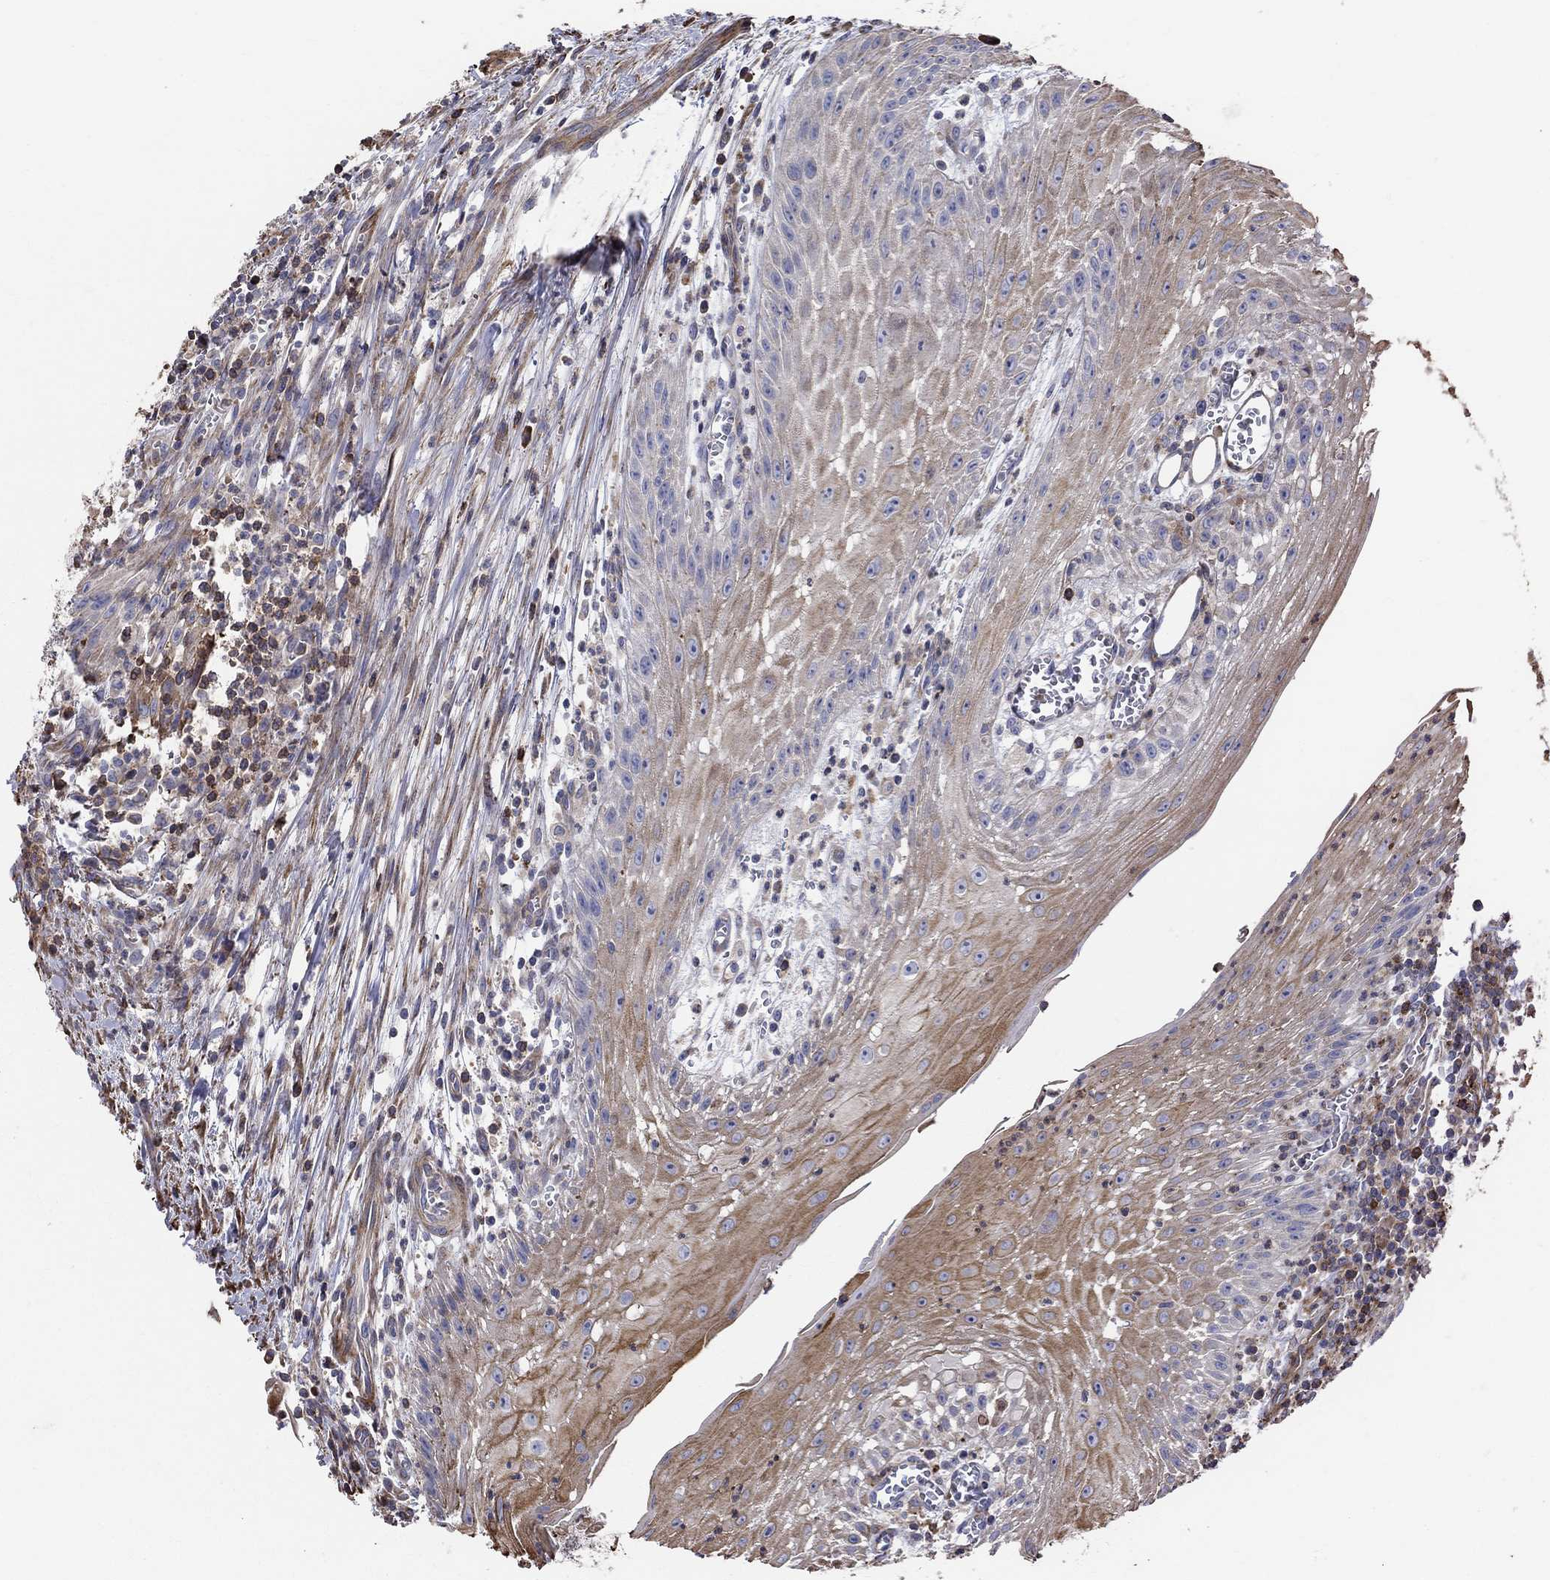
{"staining": {"intensity": "moderate", "quantity": "25%-75%", "location": "cytoplasmic/membranous"}, "tissue": "head and neck cancer", "cell_type": "Tumor cells", "image_type": "cancer", "snomed": [{"axis": "morphology", "description": "Squamous cell carcinoma, NOS"}, {"axis": "topography", "description": "Oral tissue"}, {"axis": "topography", "description": "Head-Neck"}], "caption": "There is medium levels of moderate cytoplasmic/membranous positivity in tumor cells of head and neck cancer (squamous cell carcinoma), as demonstrated by immunohistochemical staining (brown color).", "gene": "NPHP1", "patient": {"sex": "male", "age": 58}}